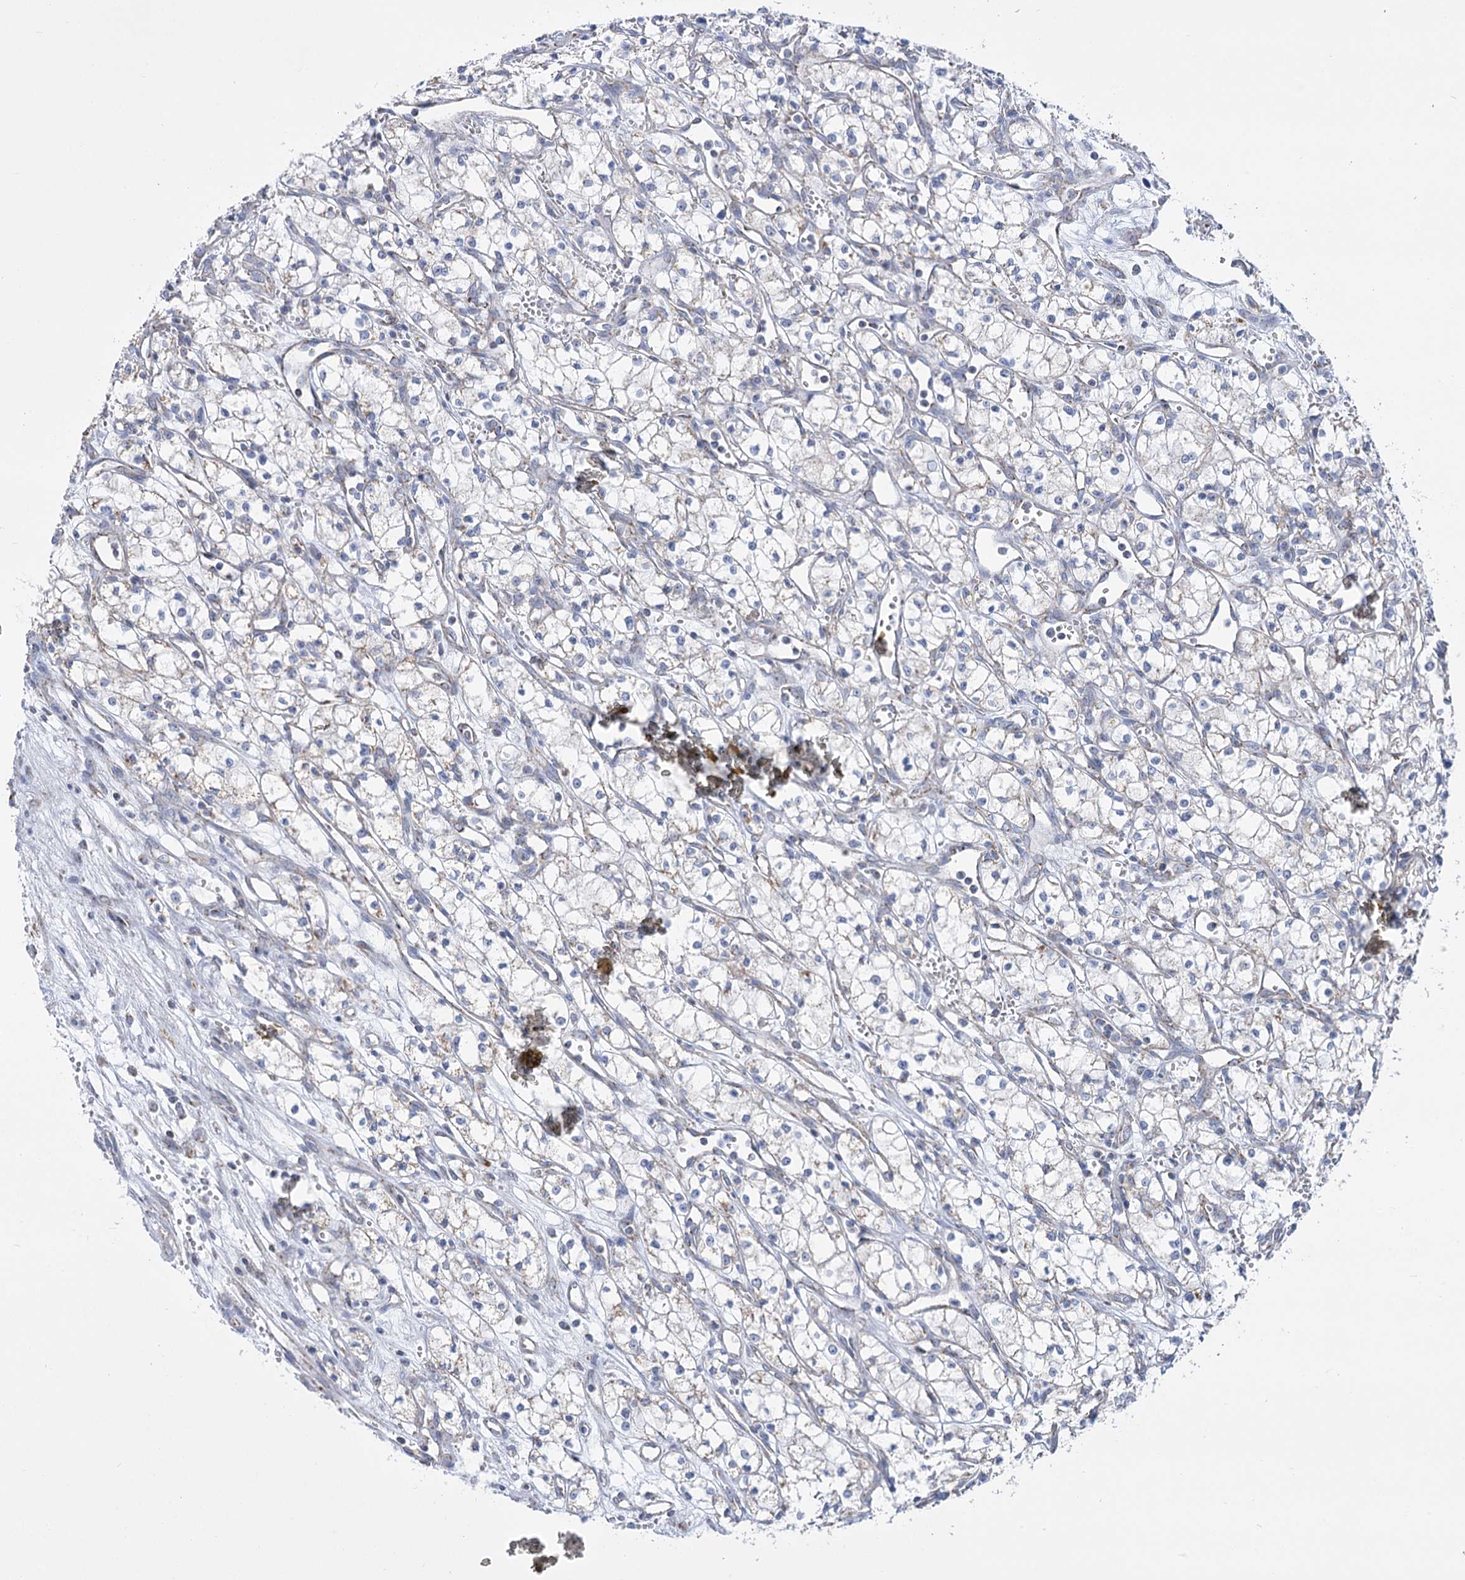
{"staining": {"intensity": "weak", "quantity": "<25%", "location": "cytoplasmic/membranous"}, "tissue": "renal cancer", "cell_type": "Tumor cells", "image_type": "cancer", "snomed": [{"axis": "morphology", "description": "Adenocarcinoma, NOS"}, {"axis": "topography", "description": "Kidney"}], "caption": "Adenocarcinoma (renal) was stained to show a protein in brown. There is no significant staining in tumor cells.", "gene": "PDHB", "patient": {"sex": "male", "age": 59}}